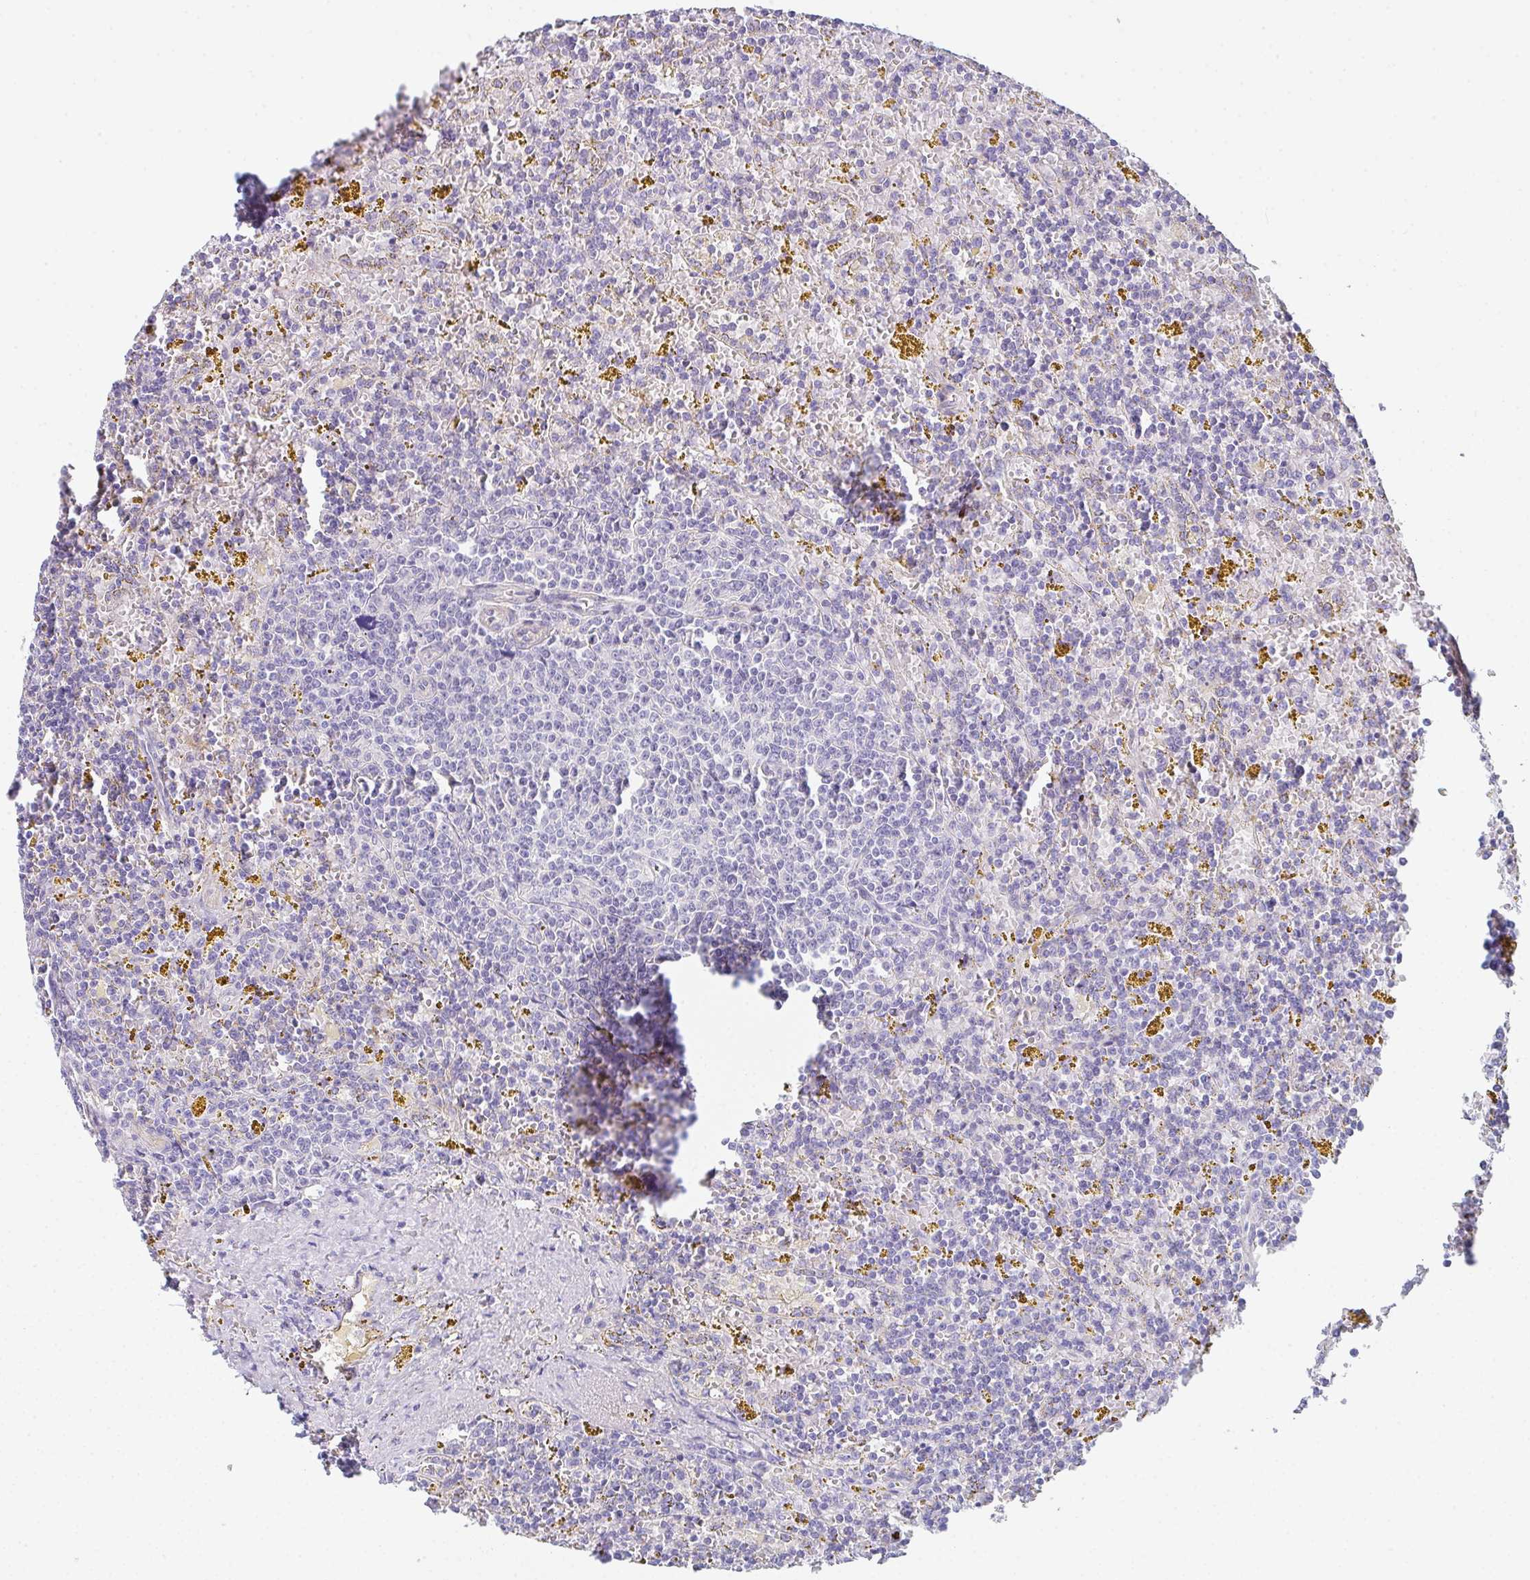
{"staining": {"intensity": "negative", "quantity": "none", "location": "none"}, "tissue": "lymphoma", "cell_type": "Tumor cells", "image_type": "cancer", "snomed": [{"axis": "morphology", "description": "Malignant lymphoma, non-Hodgkin's type, Low grade"}, {"axis": "topography", "description": "Spleen"}, {"axis": "topography", "description": "Lymph node"}], "caption": "A high-resolution photomicrograph shows immunohistochemistry (IHC) staining of lymphoma, which reveals no significant positivity in tumor cells.", "gene": "DBN1", "patient": {"sex": "female", "age": 66}}